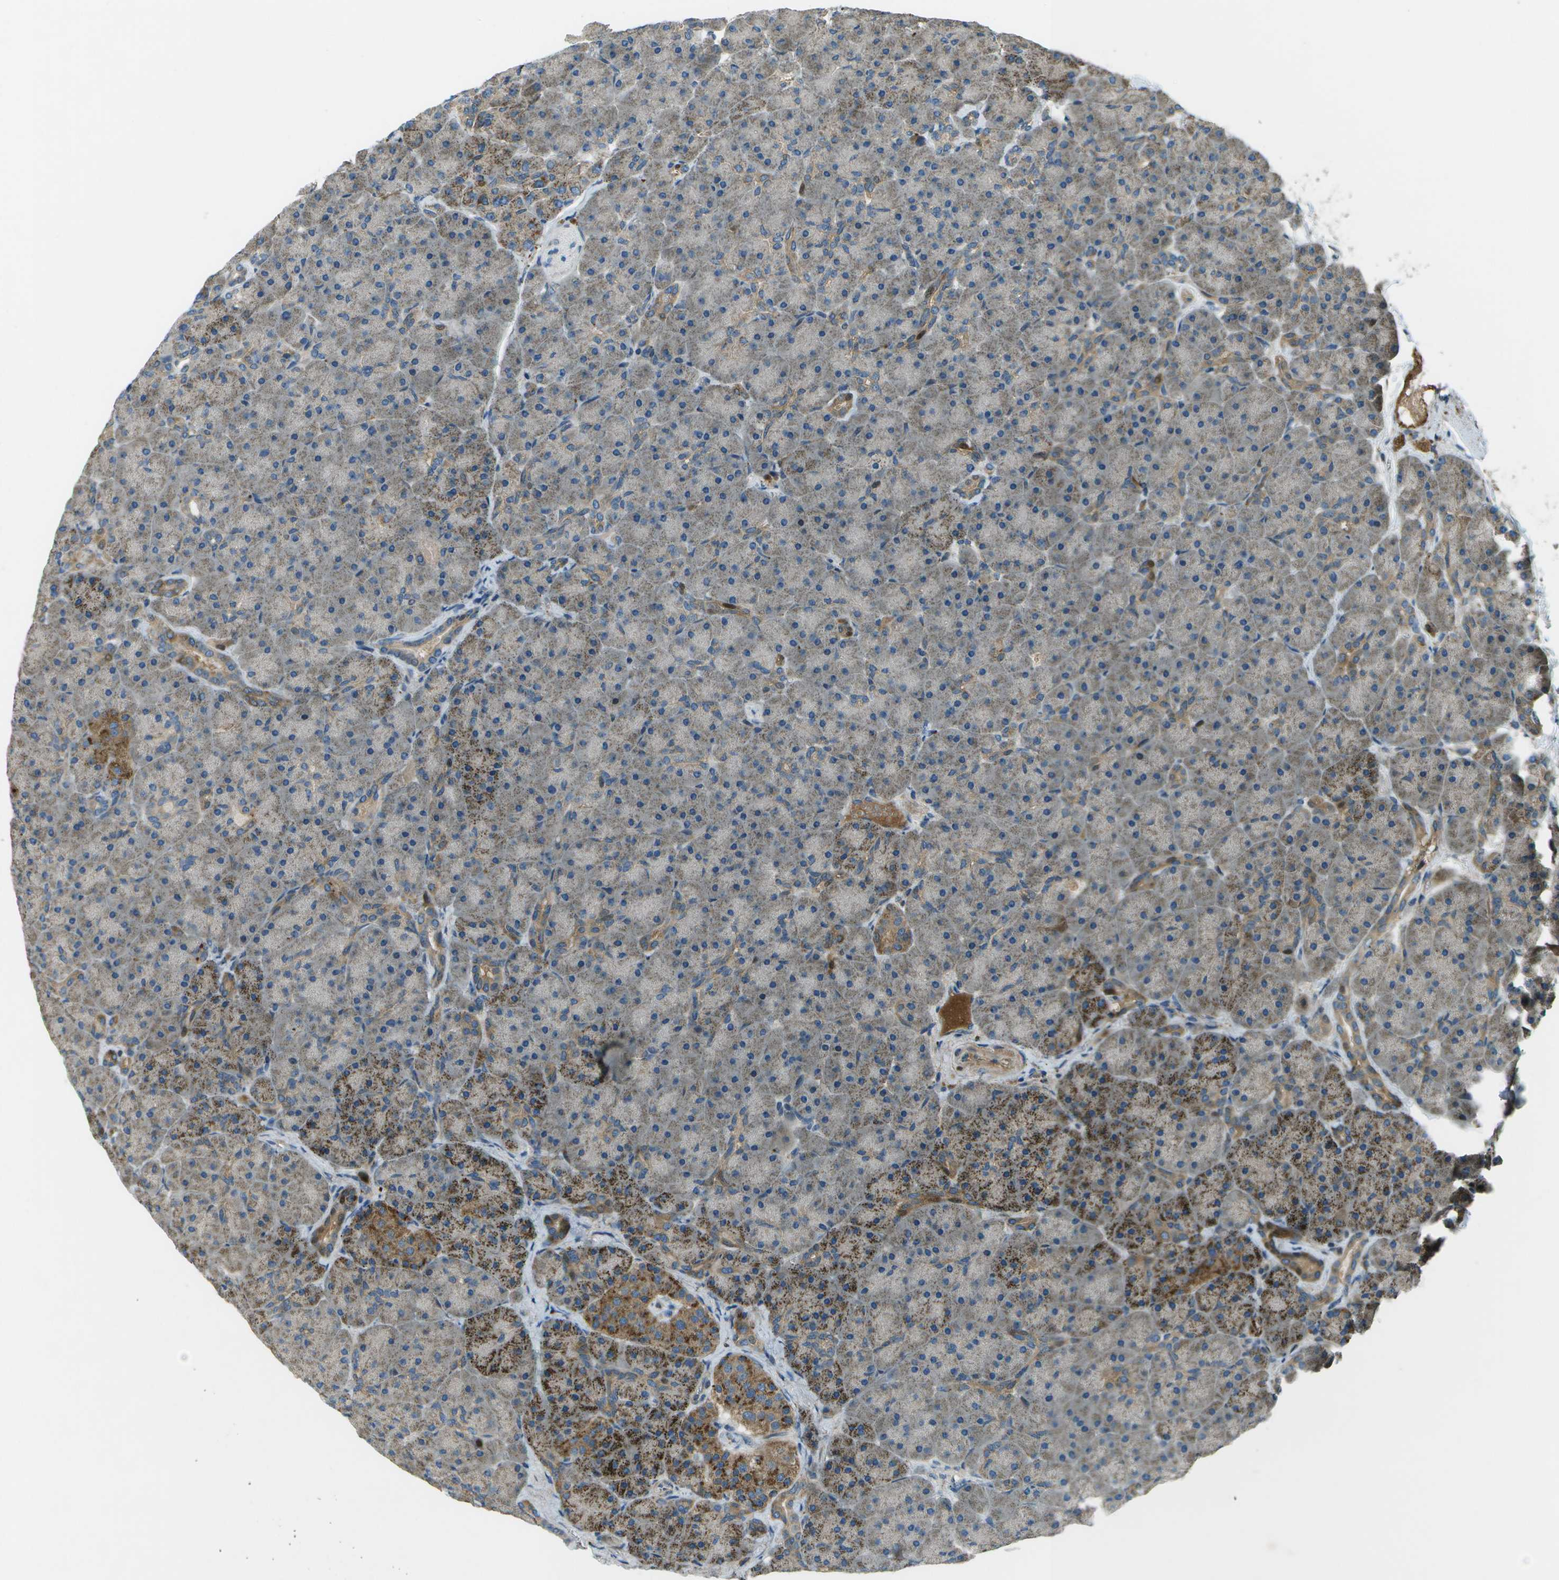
{"staining": {"intensity": "moderate", "quantity": "25%-75%", "location": "cytoplasmic/membranous"}, "tissue": "pancreas", "cell_type": "Exocrine glandular cells", "image_type": "normal", "snomed": [{"axis": "morphology", "description": "Normal tissue, NOS"}, {"axis": "topography", "description": "Pancreas"}], "caption": "IHC (DAB (3,3'-diaminobenzidine)) staining of benign pancreas displays moderate cytoplasmic/membranous protein positivity in approximately 25%-75% of exocrine glandular cells. Nuclei are stained in blue.", "gene": "PXYLP1", "patient": {"sex": "male", "age": 66}}